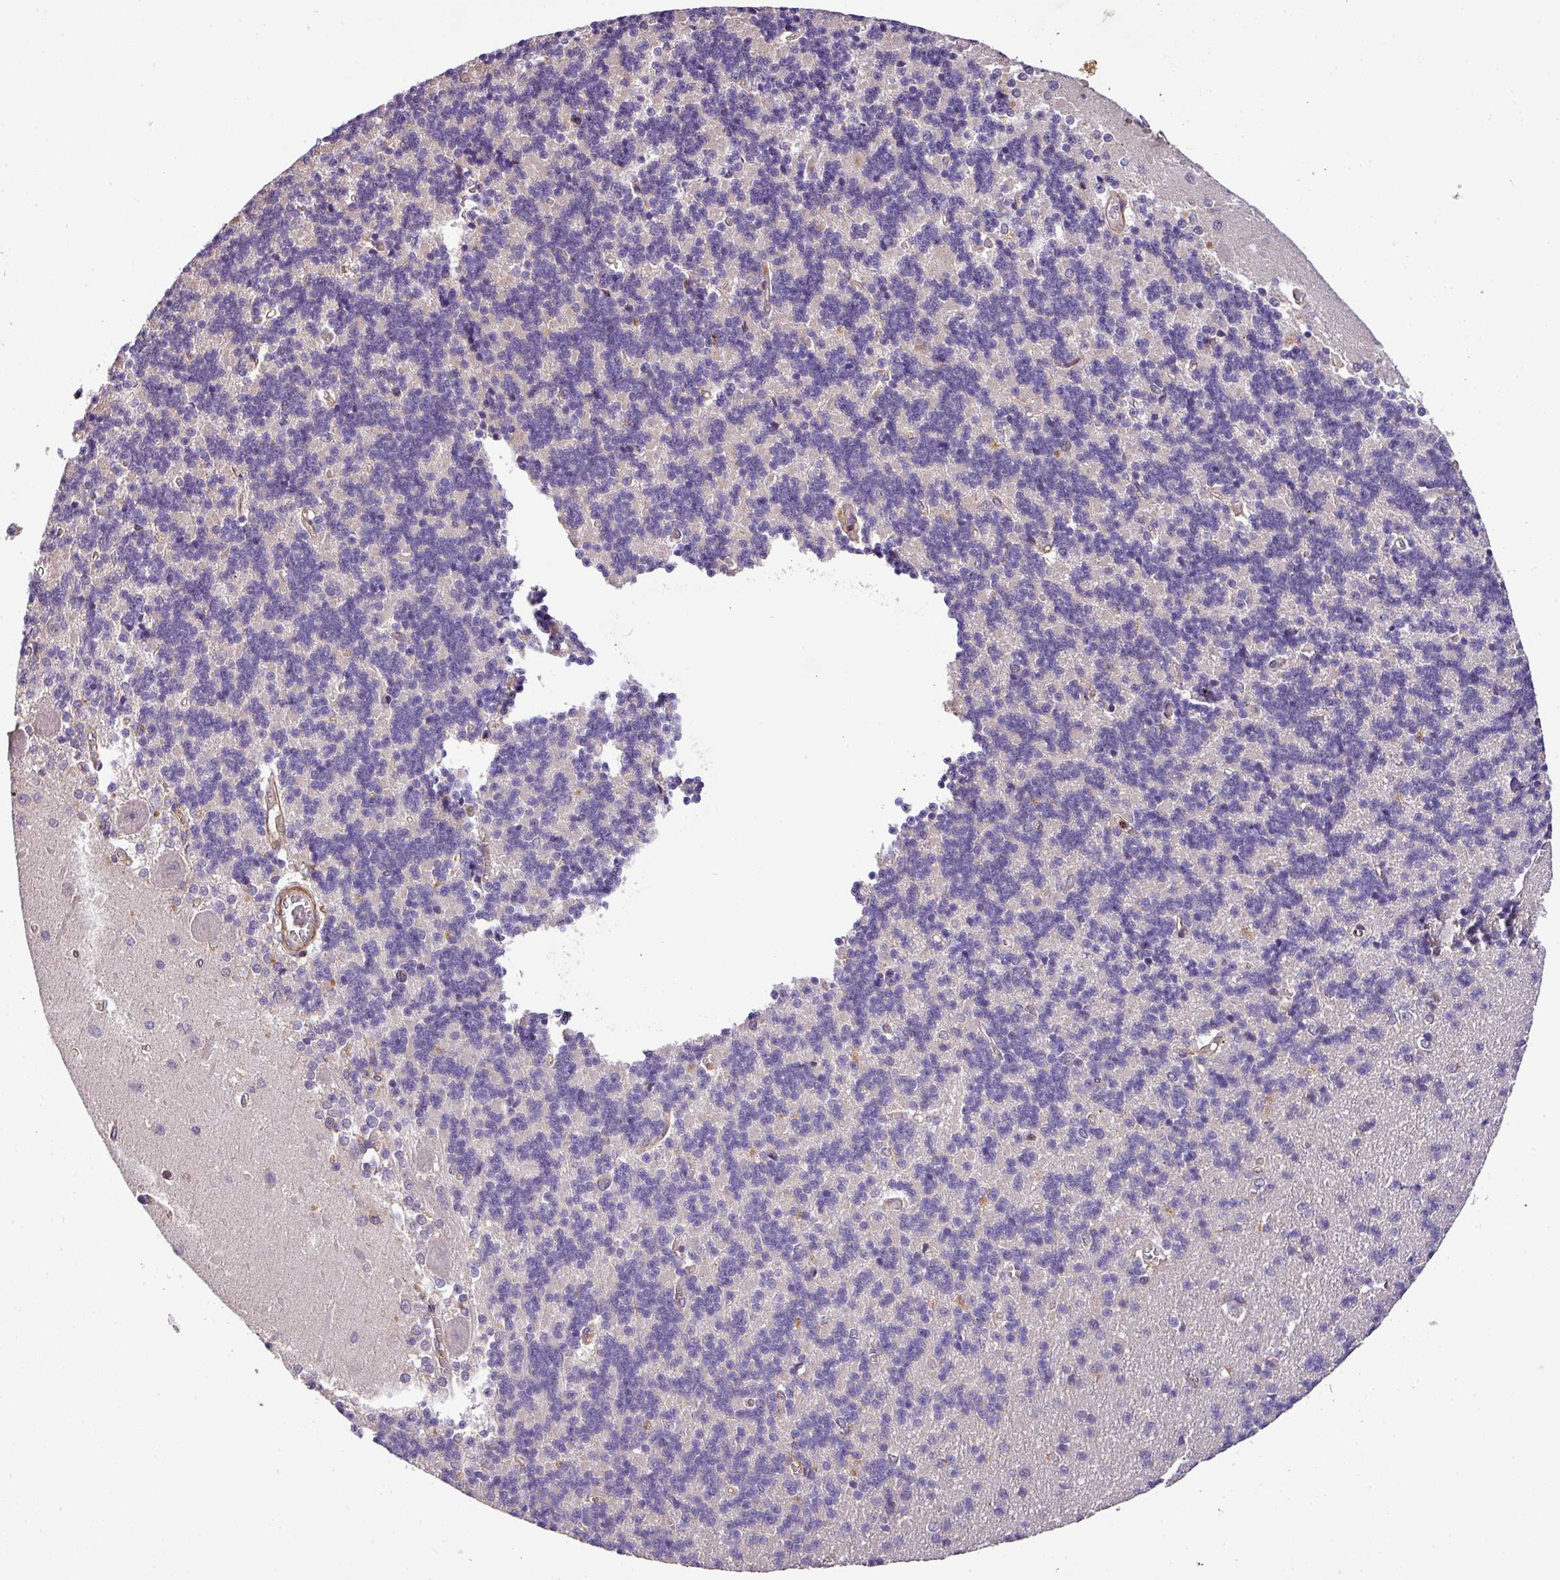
{"staining": {"intensity": "weak", "quantity": "<25%", "location": "cytoplasmic/membranous"}, "tissue": "cerebellum", "cell_type": "Cells in granular layer", "image_type": "normal", "snomed": [{"axis": "morphology", "description": "Normal tissue, NOS"}, {"axis": "topography", "description": "Cerebellum"}], "caption": "There is no significant expression in cells in granular layer of cerebellum. (DAB (3,3'-diaminobenzidine) immunohistochemistry, high magnification).", "gene": "CASS4", "patient": {"sex": "male", "age": 37}}